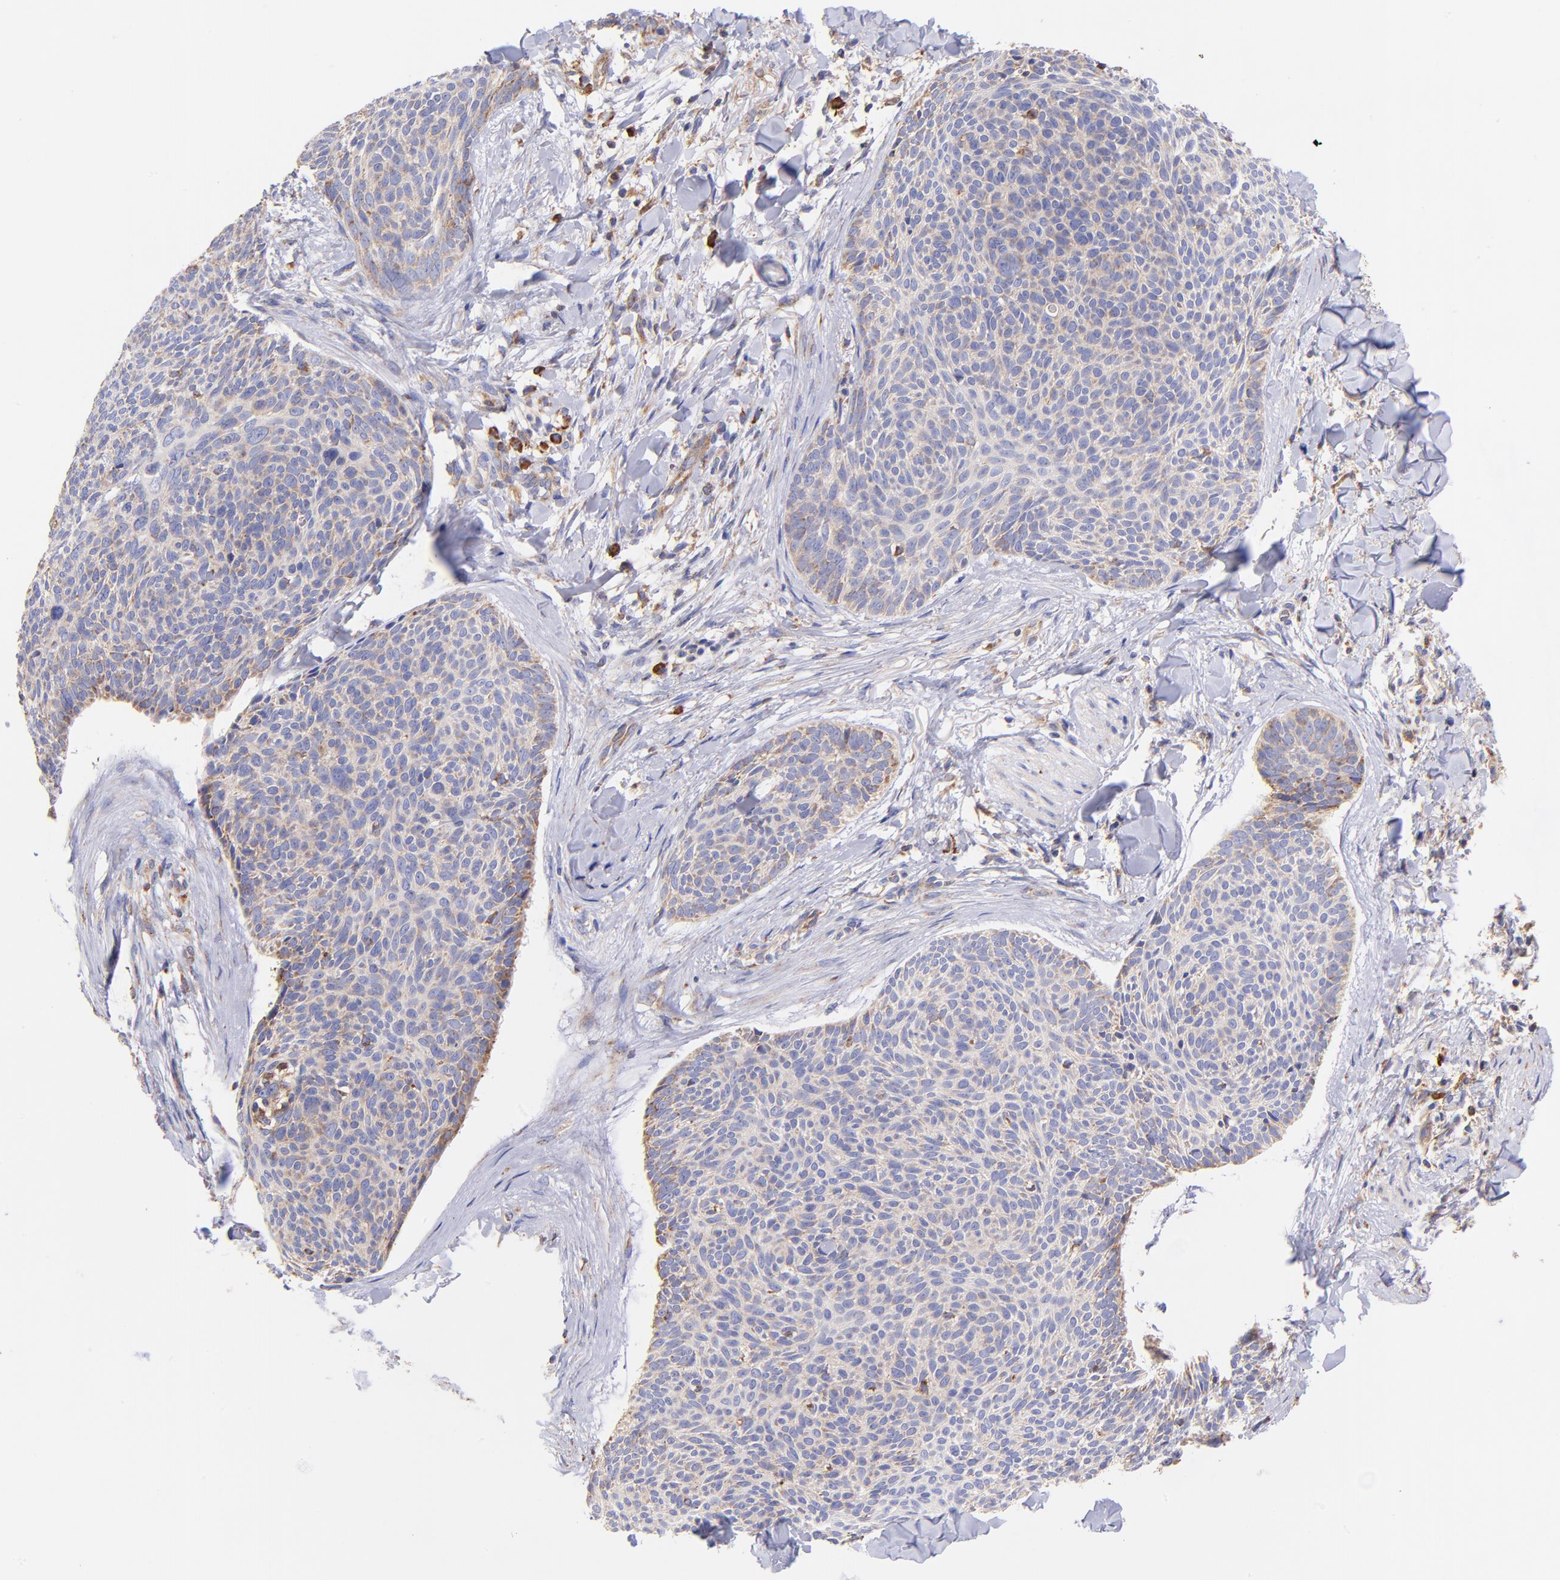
{"staining": {"intensity": "weak", "quantity": ">75%", "location": "cytoplasmic/membranous"}, "tissue": "skin cancer", "cell_type": "Tumor cells", "image_type": "cancer", "snomed": [{"axis": "morphology", "description": "Normal tissue, NOS"}, {"axis": "morphology", "description": "Basal cell carcinoma"}, {"axis": "topography", "description": "Skin"}], "caption": "The micrograph demonstrates immunohistochemical staining of basal cell carcinoma (skin). There is weak cytoplasmic/membranous positivity is appreciated in about >75% of tumor cells. Ihc stains the protein of interest in brown and the nuclei are stained blue.", "gene": "PREX1", "patient": {"sex": "female", "age": 57}}